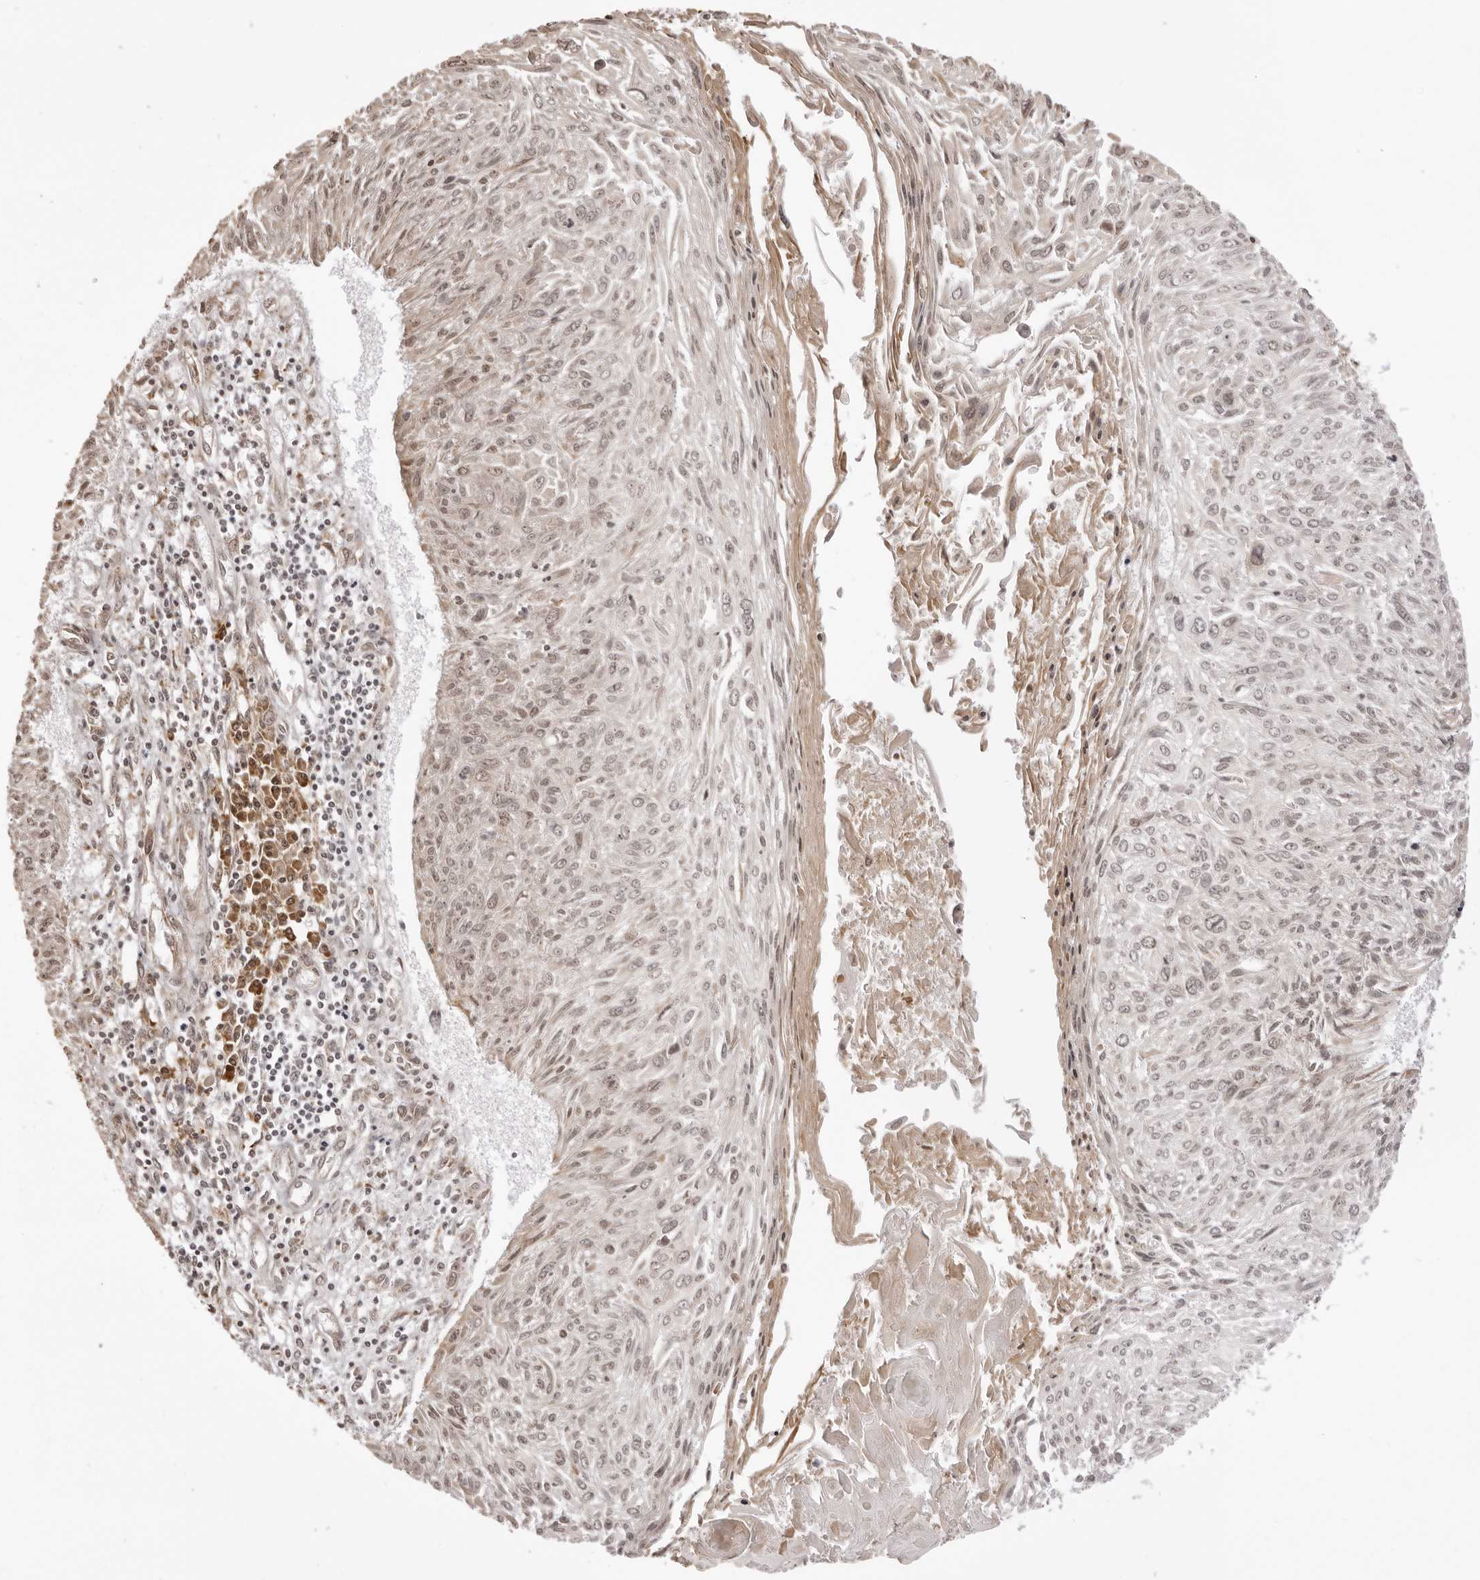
{"staining": {"intensity": "weak", "quantity": "25%-75%", "location": "nuclear"}, "tissue": "cervical cancer", "cell_type": "Tumor cells", "image_type": "cancer", "snomed": [{"axis": "morphology", "description": "Squamous cell carcinoma, NOS"}, {"axis": "topography", "description": "Cervix"}], "caption": "High-power microscopy captured an IHC micrograph of cervical cancer (squamous cell carcinoma), revealing weak nuclear positivity in about 25%-75% of tumor cells. (DAB (3,3'-diaminobenzidine) IHC with brightfield microscopy, high magnification).", "gene": "ZC3H11A", "patient": {"sex": "female", "age": 51}}